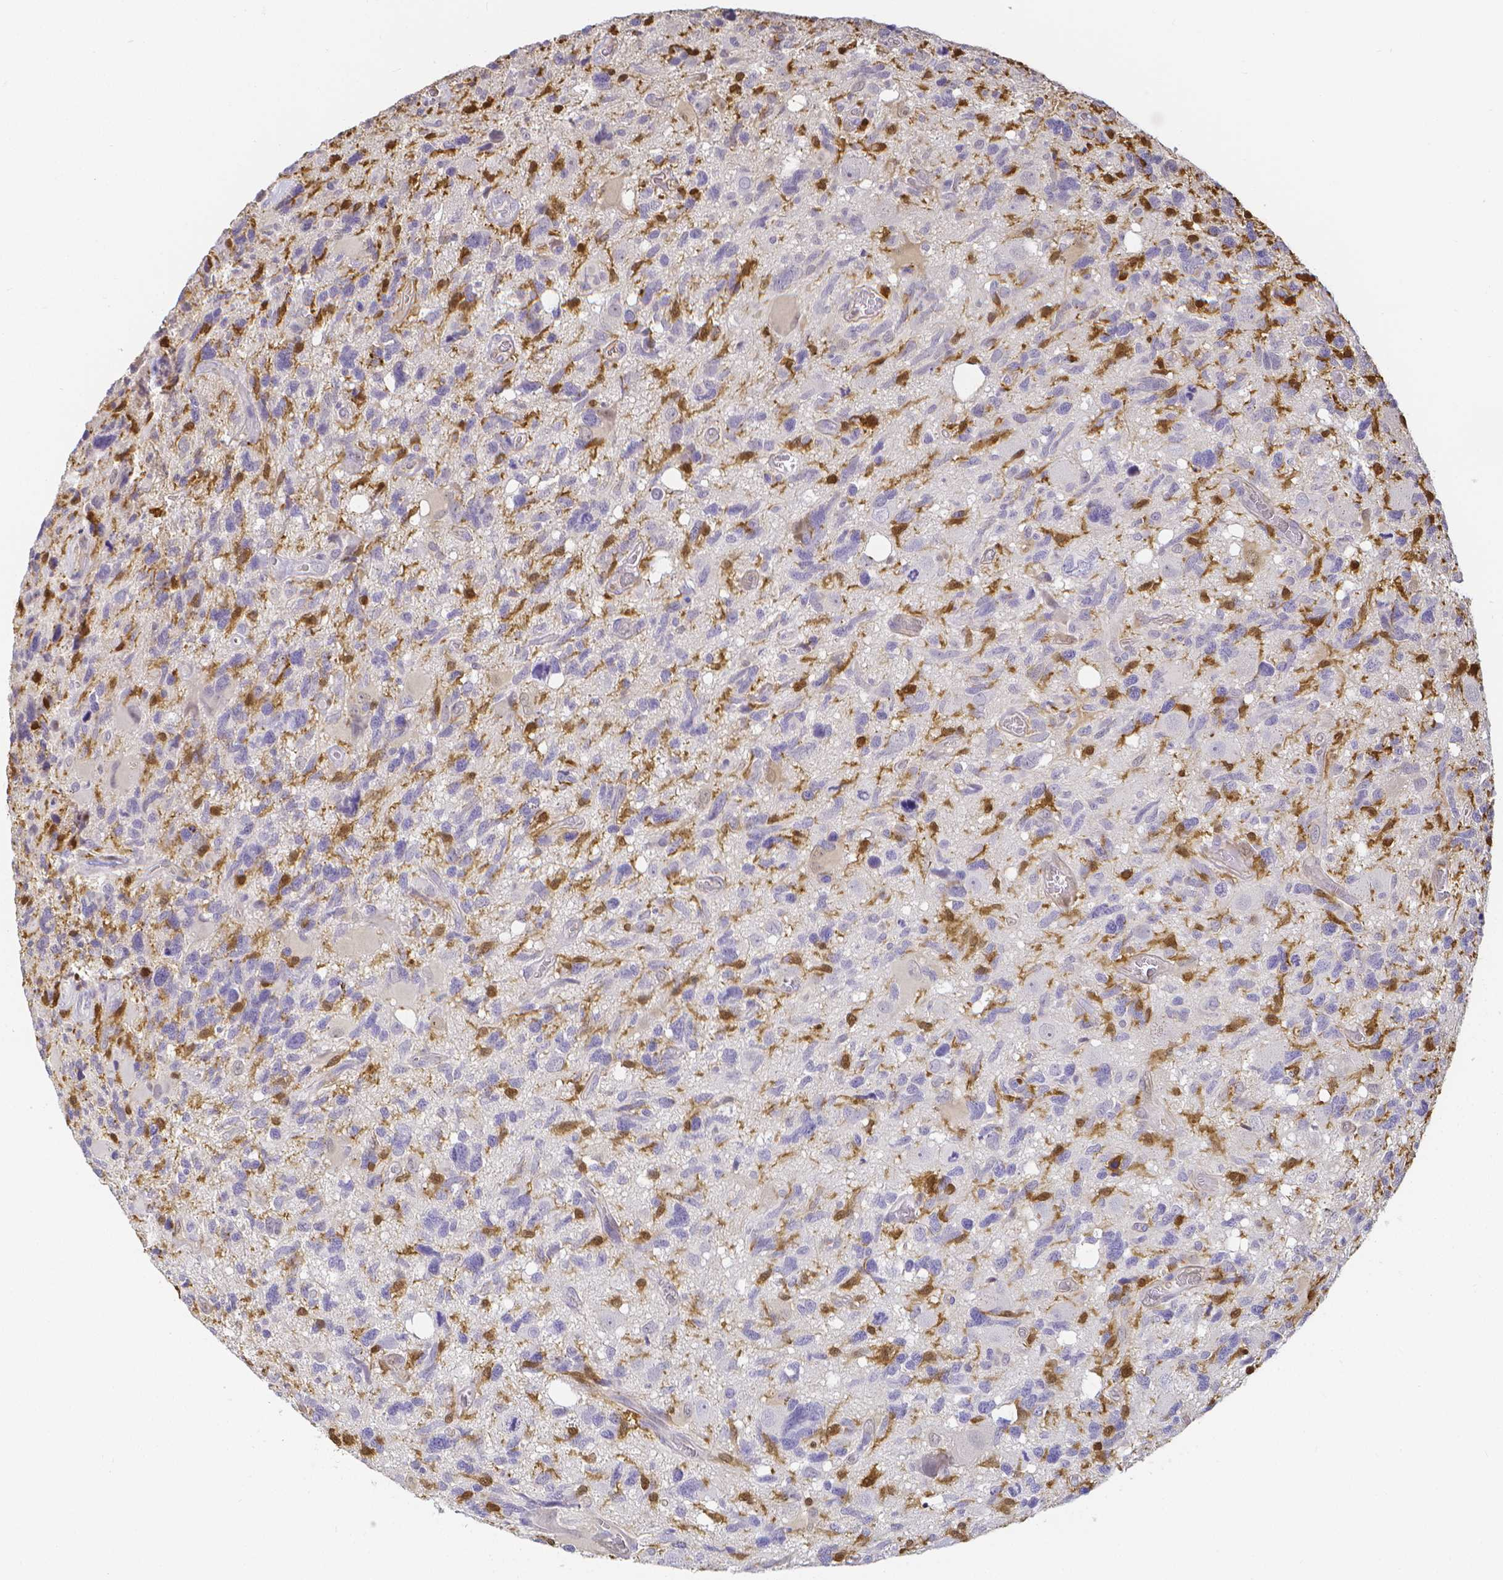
{"staining": {"intensity": "negative", "quantity": "none", "location": "none"}, "tissue": "glioma", "cell_type": "Tumor cells", "image_type": "cancer", "snomed": [{"axis": "morphology", "description": "Glioma, malignant, High grade"}, {"axis": "topography", "description": "Brain"}], "caption": "Malignant high-grade glioma was stained to show a protein in brown. There is no significant expression in tumor cells.", "gene": "COTL1", "patient": {"sex": "male", "age": 49}}